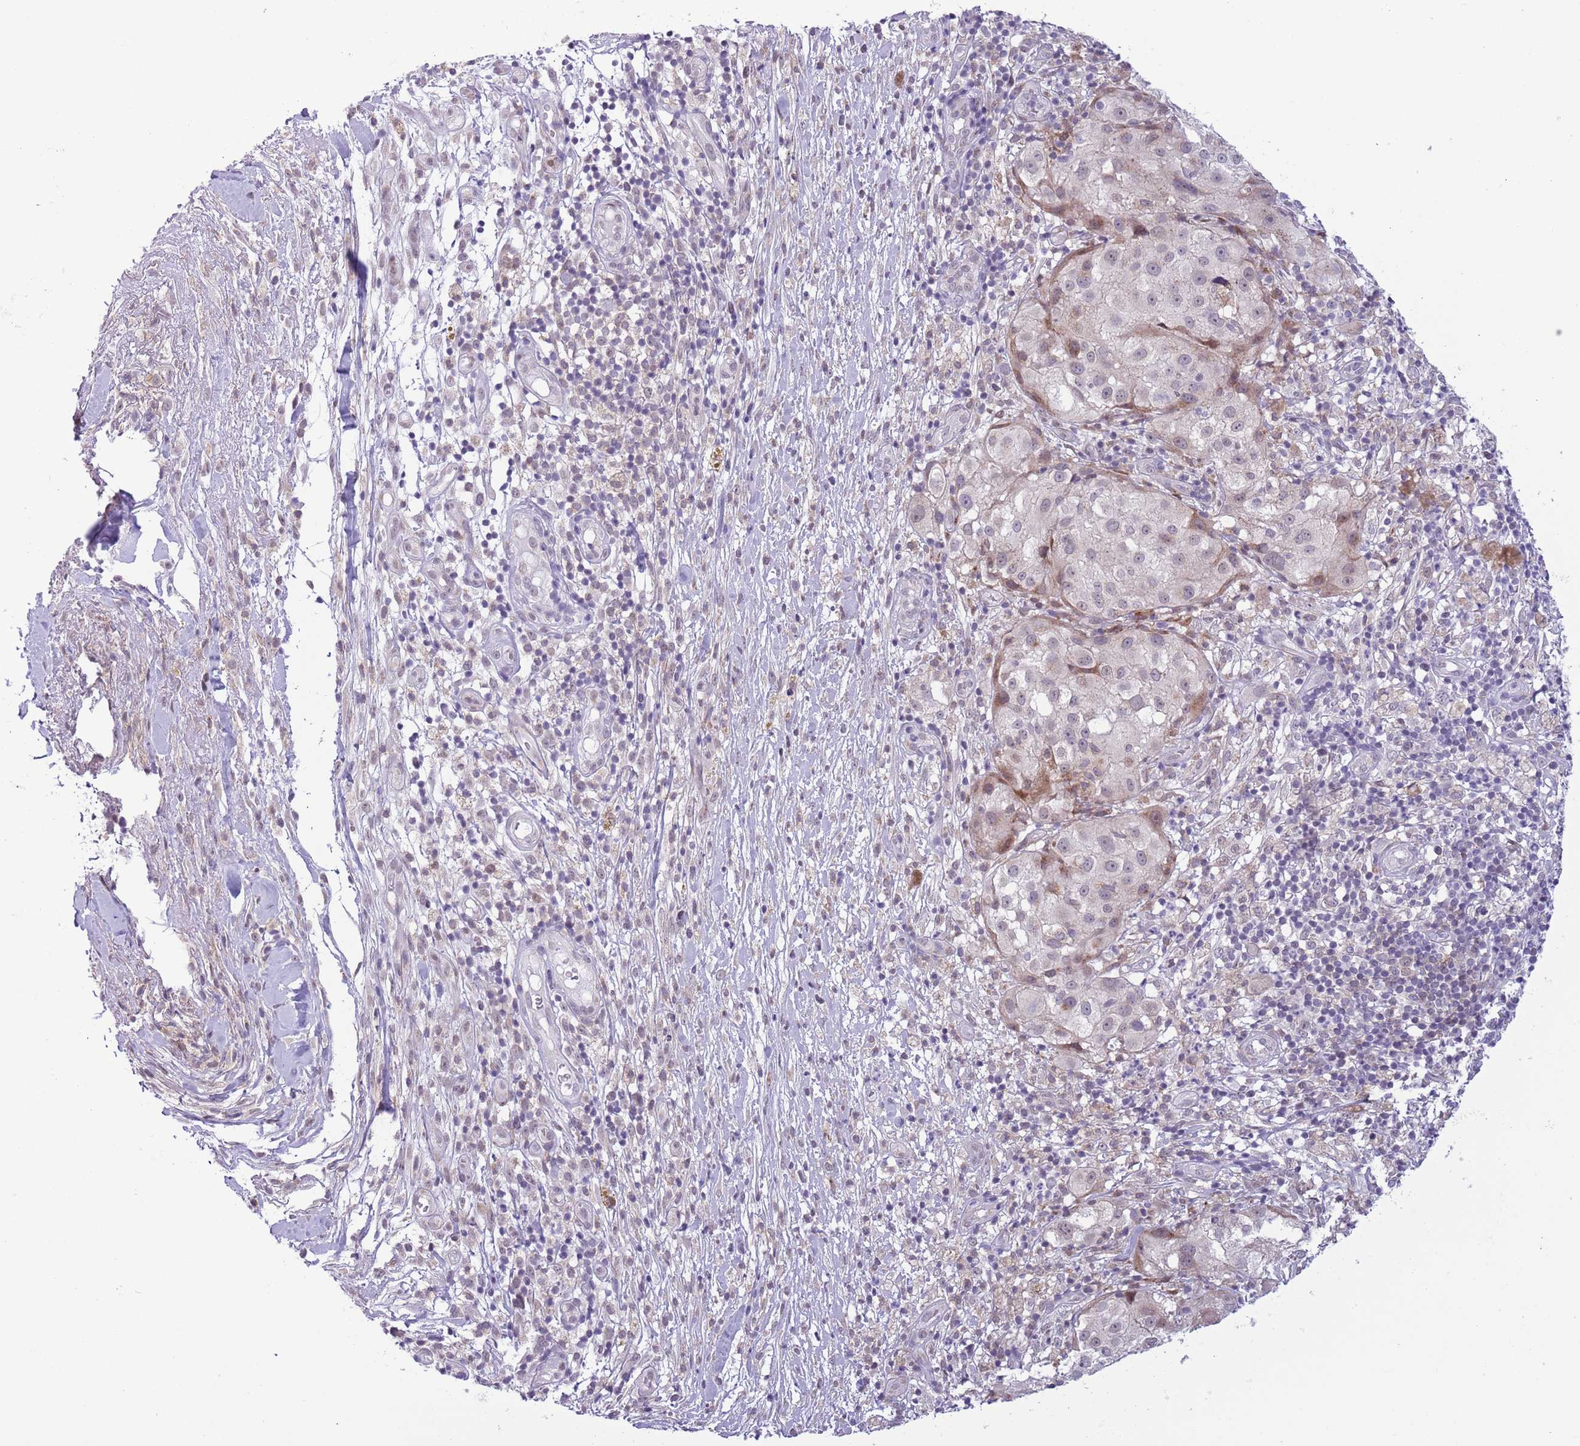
{"staining": {"intensity": "weak", "quantity": "<25%", "location": "nuclear"}, "tissue": "melanoma", "cell_type": "Tumor cells", "image_type": "cancer", "snomed": [{"axis": "morphology", "description": "Normal morphology"}, {"axis": "morphology", "description": "Malignant melanoma, NOS"}, {"axis": "topography", "description": "Skin"}], "caption": "A histopathology image of human melanoma is negative for staining in tumor cells.", "gene": "ZNF576", "patient": {"sex": "female", "age": 72}}